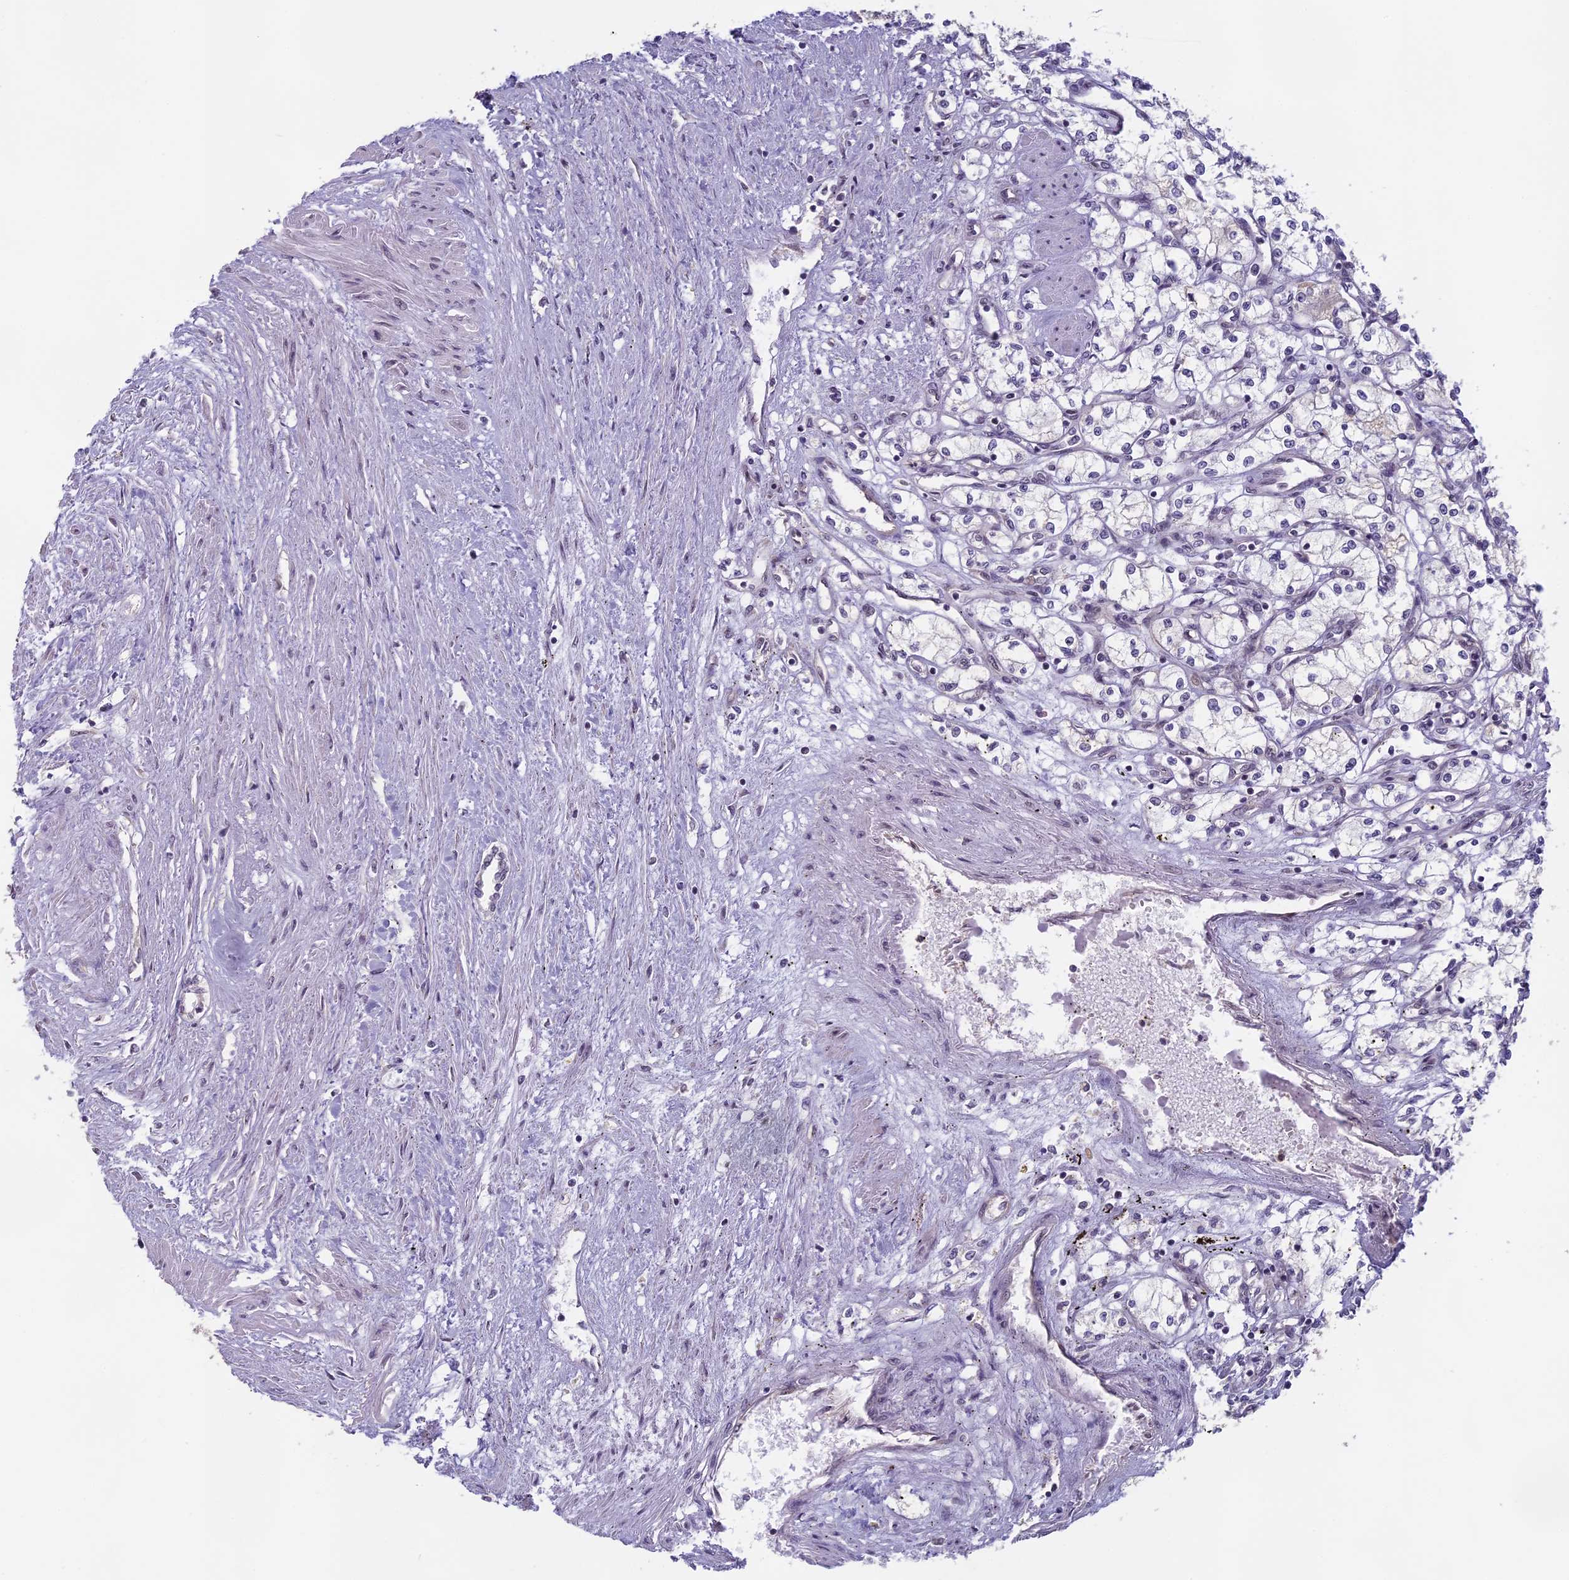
{"staining": {"intensity": "negative", "quantity": "none", "location": "none"}, "tissue": "renal cancer", "cell_type": "Tumor cells", "image_type": "cancer", "snomed": [{"axis": "morphology", "description": "Adenocarcinoma, NOS"}, {"axis": "topography", "description": "Kidney"}], "caption": "A high-resolution histopathology image shows immunohistochemistry staining of renal cancer (adenocarcinoma), which reveals no significant expression in tumor cells.", "gene": "MORF4L1", "patient": {"sex": "male", "age": 59}}